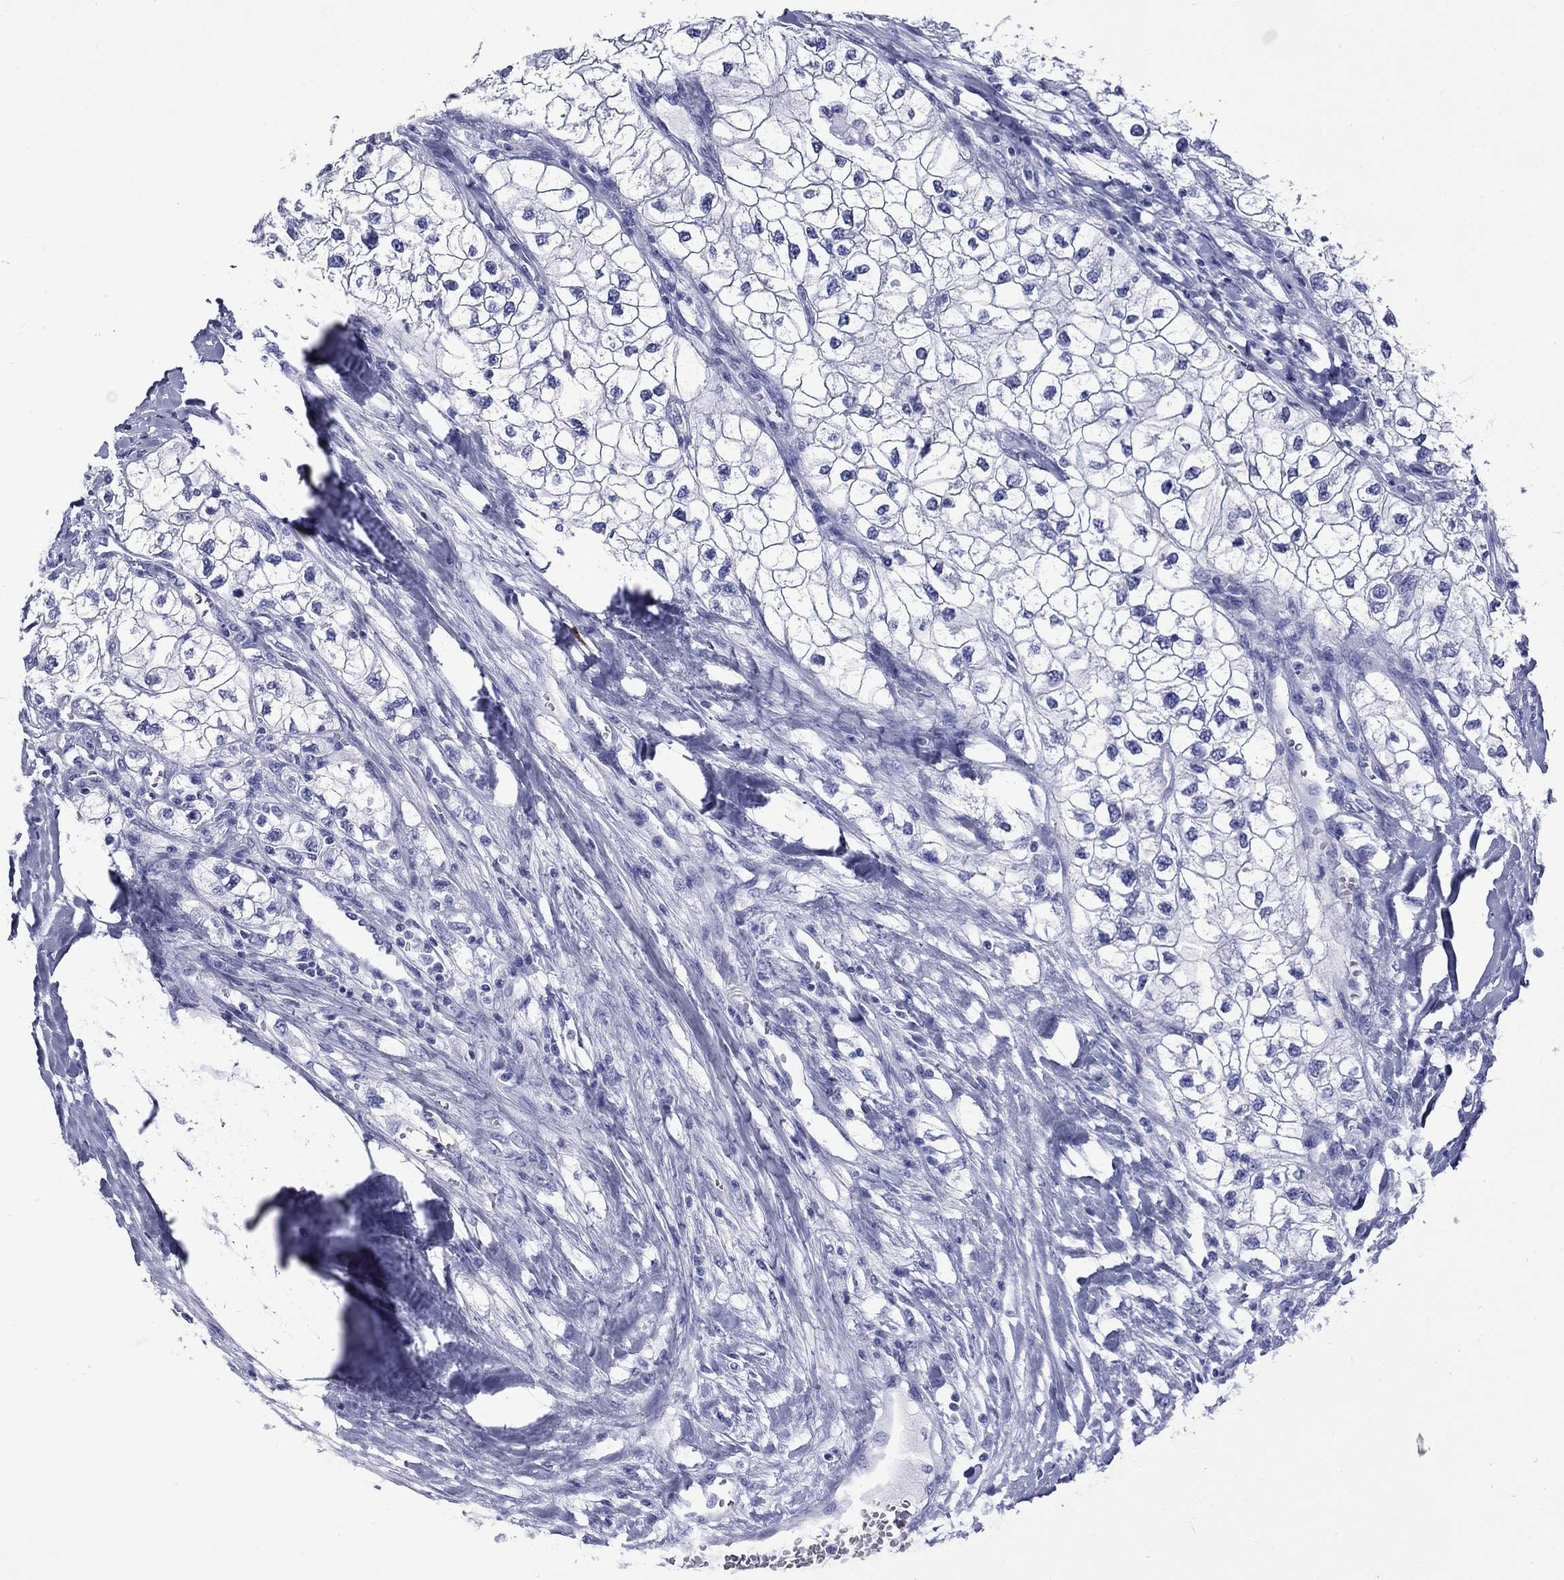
{"staining": {"intensity": "negative", "quantity": "none", "location": "none"}, "tissue": "renal cancer", "cell_type": "Tumor cells", "image_type": "cancer", "snomed": [{"axis": "morphology", "description": "Adenocarcinoma, NOS"}, {"axis": "topography", "description": "Kidney"}], "caption": "DAB (3,3'-diaminobenzidine) immunohistochemical staining of renal cancer (adenocarcinoma) displays no significant positivity in tumor cells. (Stains: DAB (3,3'-diaminobenzidine) immunohistochemistry with hematoxylin counter stain, Microscopy: brightfield microscopy at high magnification).", "gene": "ROM1", "patient": {"sex": "male", "age": 59}}